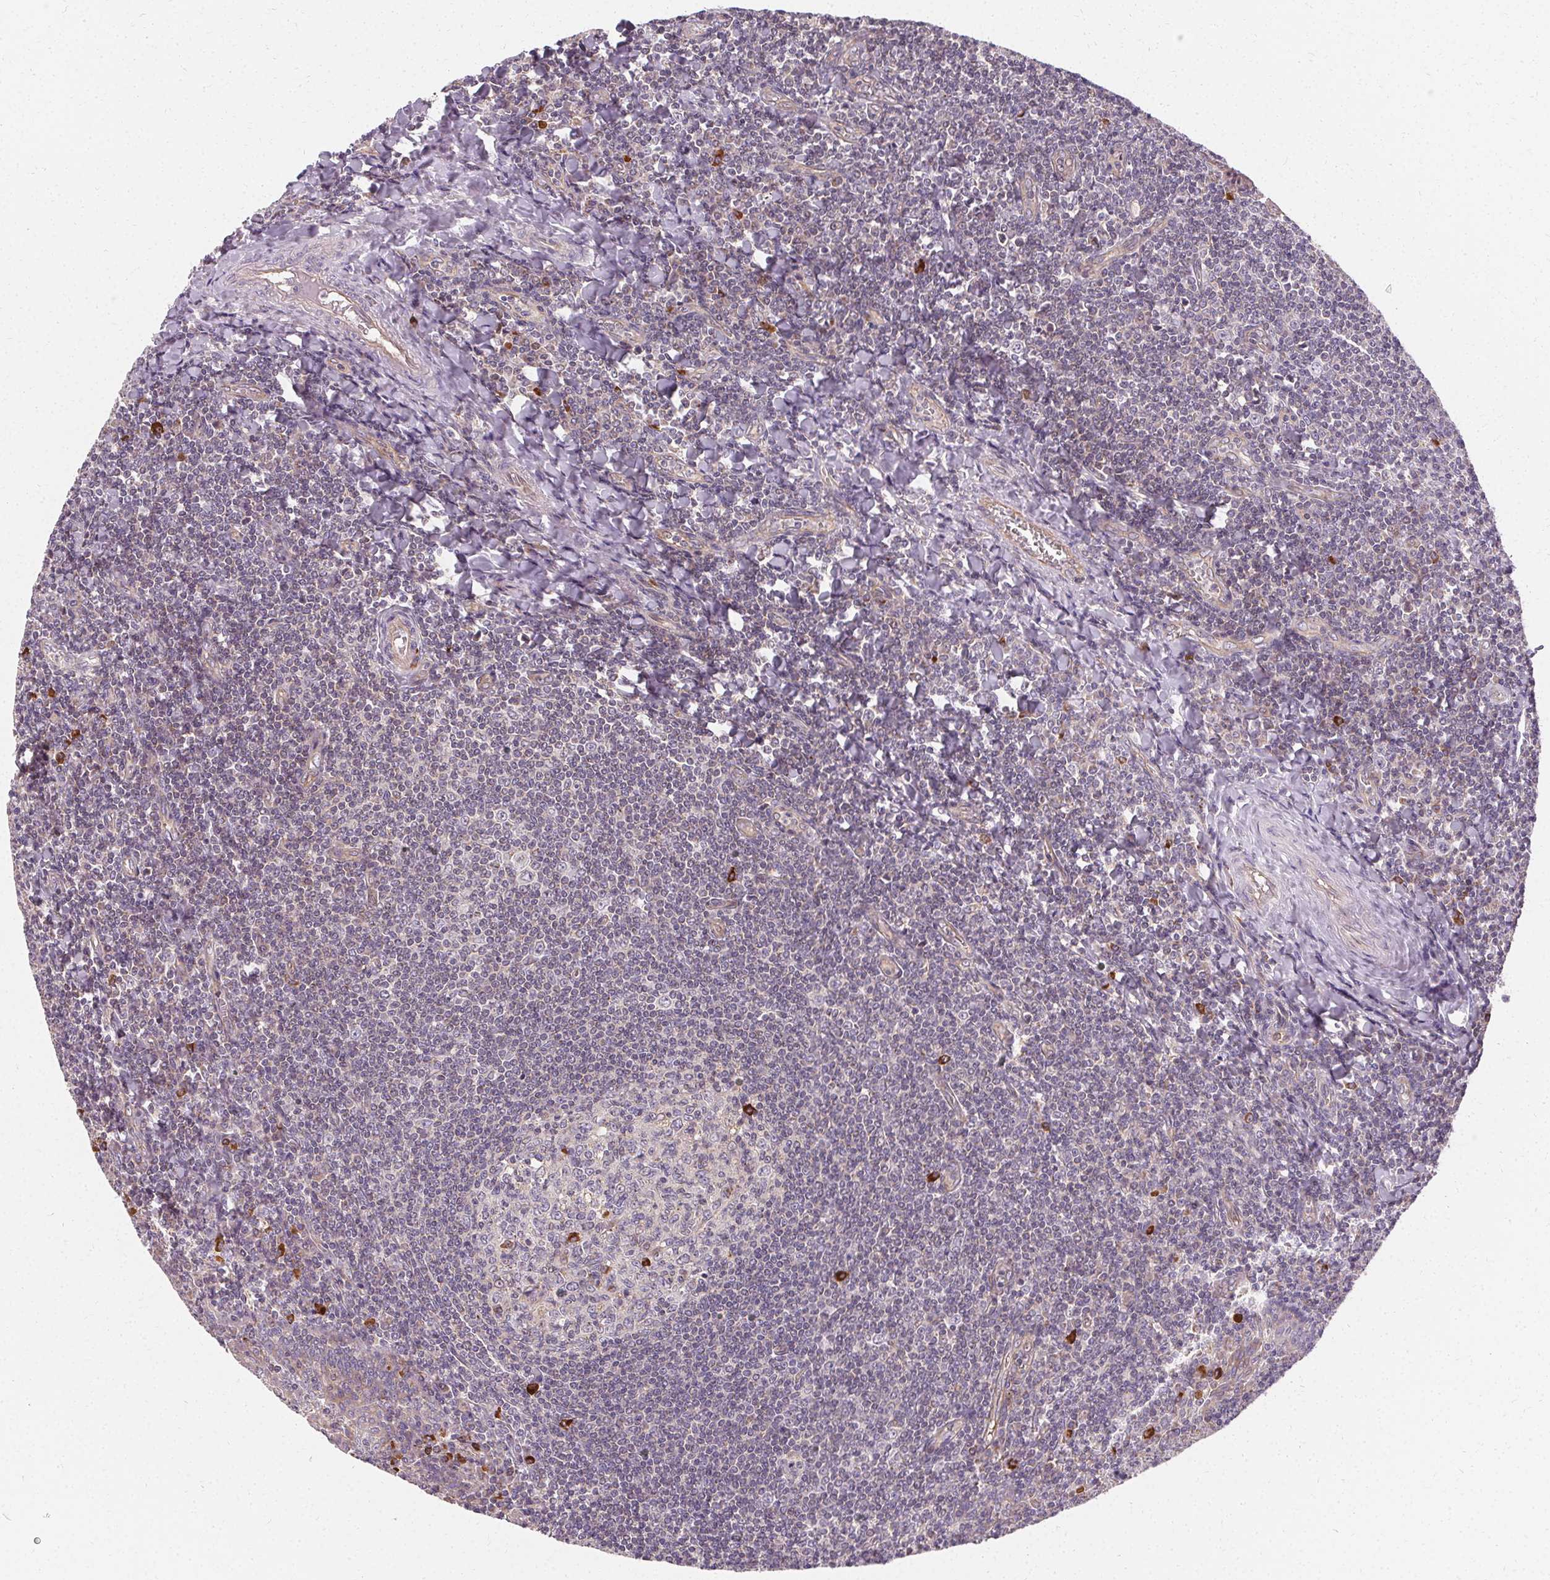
{"staining": {"intensity": "strong", "quantity": "<25%", "location": "cytoplasmic/membranous"}, "tissue": "tonsil", "cell_type": "Germinal center cells", "image_type": "normal", "snomed": [{"axis": "morphology", "description": "Normal tissue, NOS"}, {"axis": "morphology", "description": "Inflammation, NOS"}, {"axis": "topography", "description": "Tonsil"}], "caption": "Immunohistochemical staining of normal human tonsil reveals medium levels of strong cytoplasmic/membranous staining in approximately <25% of germinal center cells. The staining was performed using DAB, with brown indicating positive protein expression. Nuclei are stained blue with hematoxylin.", "gene": "APLP1", "patient": {"sex": "female", "age": 31}}